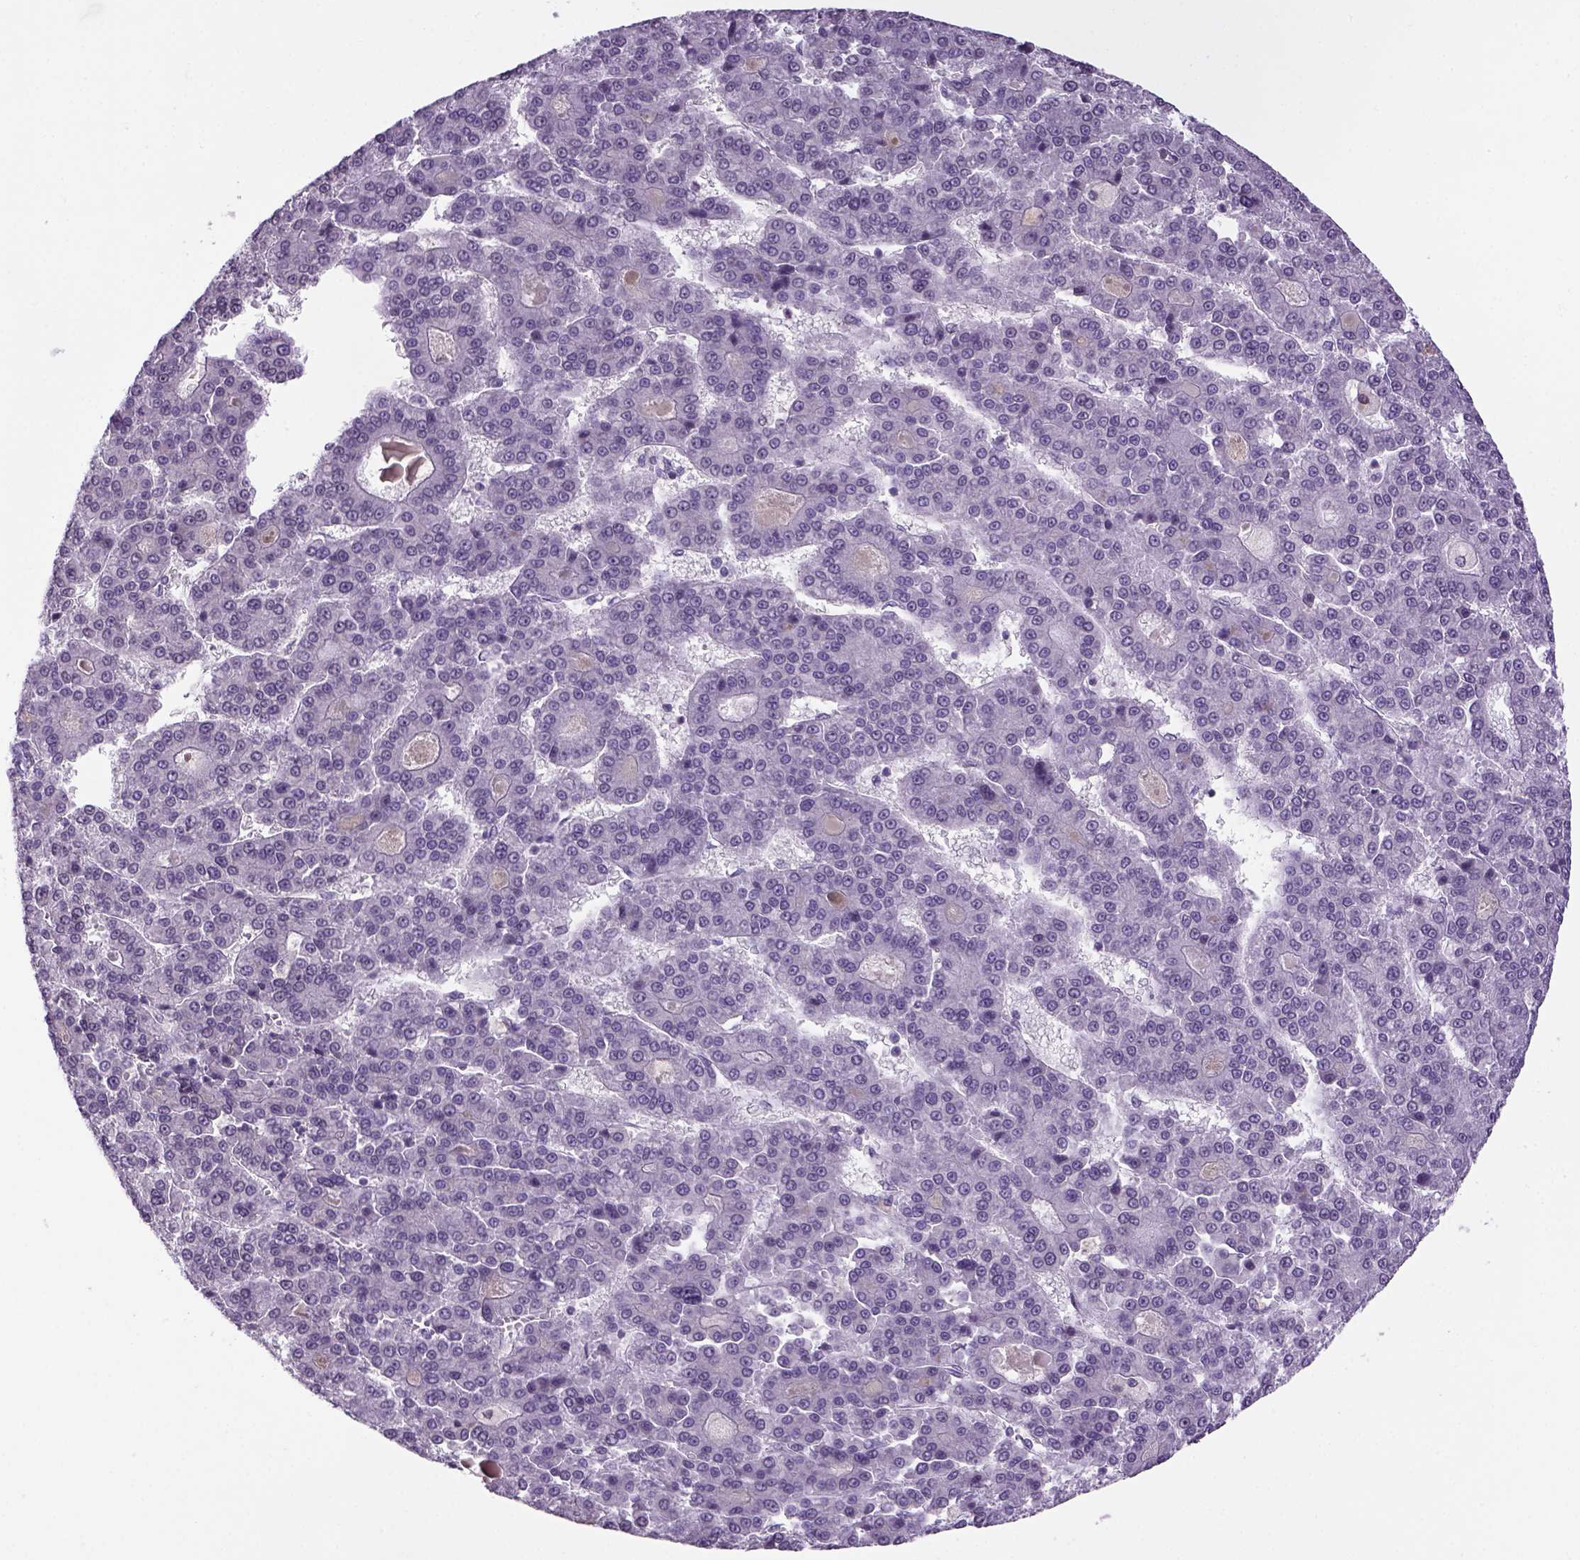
{"staining": {"intensity": "negative", "quantity": "none", "location": "none"}, "tissue": "liver cancer", "cell_type": "Tumor cells", "image_type": "cancer", "snomed": [{"axis": "morphology", "description": "Carcinoma, Hepatocellular, NOS"}, {"axis": "topography", "description": "Liver"}], "caption": "There is no significant staining in tumor cells of liver hepatocellular carcinoma.", "gene": "PRRT1", "patient": {"sex": "male", "age": 70}}